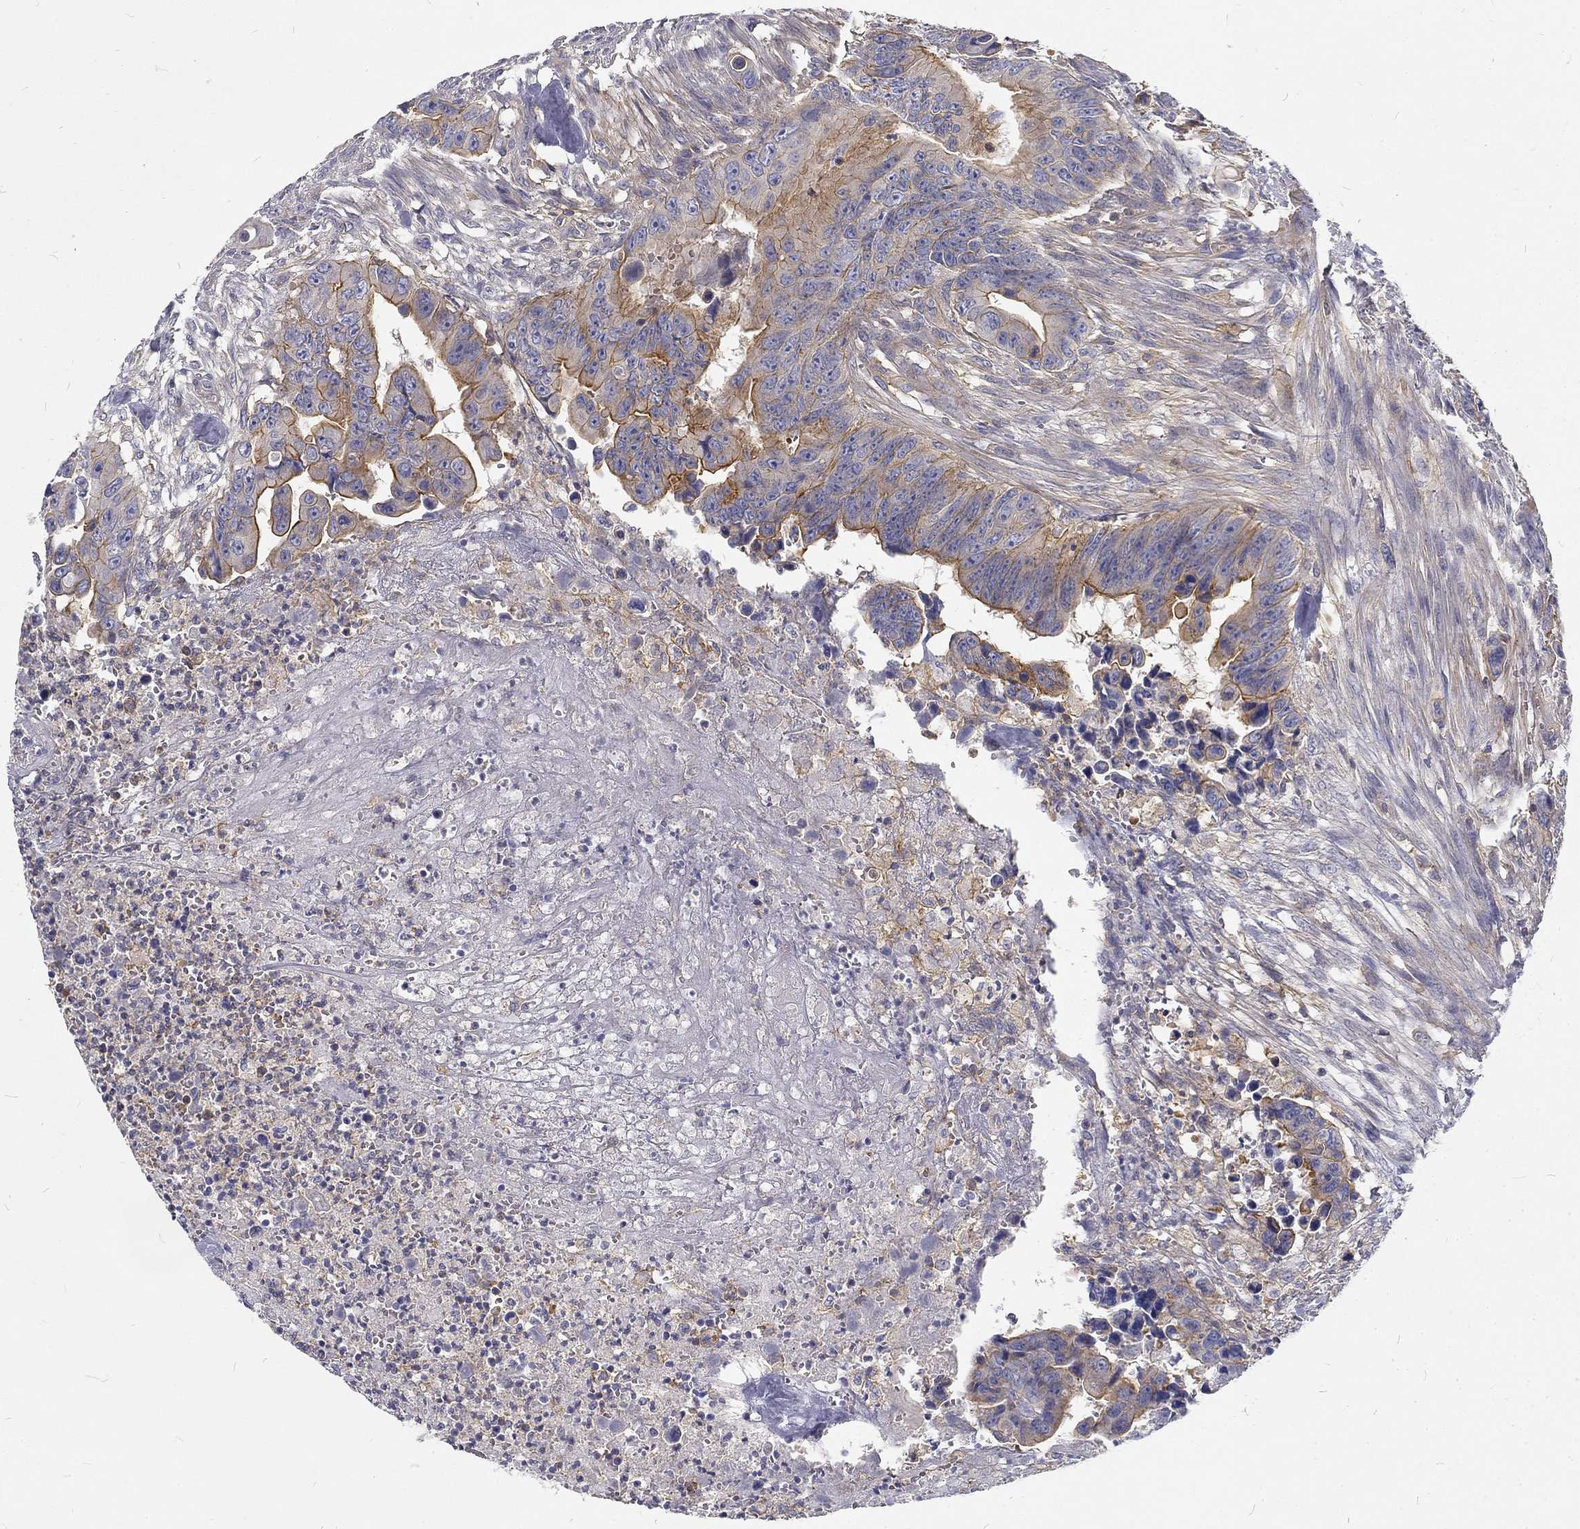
{"staining": {"intensity": "strong", "quantity": ">75%", "location": "cytoplasmic/membranous"}, "tissue": "colorectal cancer", "cell_type": "Tumor cells", "image_type": "cancer", "snomed": [{"axis": "morphology", "description": "Adenocarcinoma, NOS"}, {"axis": "topography", "description": "Colon"}], "caption": "The photomicrograph exhibits immunohistochemical staining of adenocarcinoma (colorectal). There is strong cytoplasmic/membranous expression is appreciated in approximately >75% of tumor cells. (brown staining indicates protein expression, while blue staining denotes nuclei).", "gene": "MTMR11", "patient": {"sex": "female", "age": 87}}